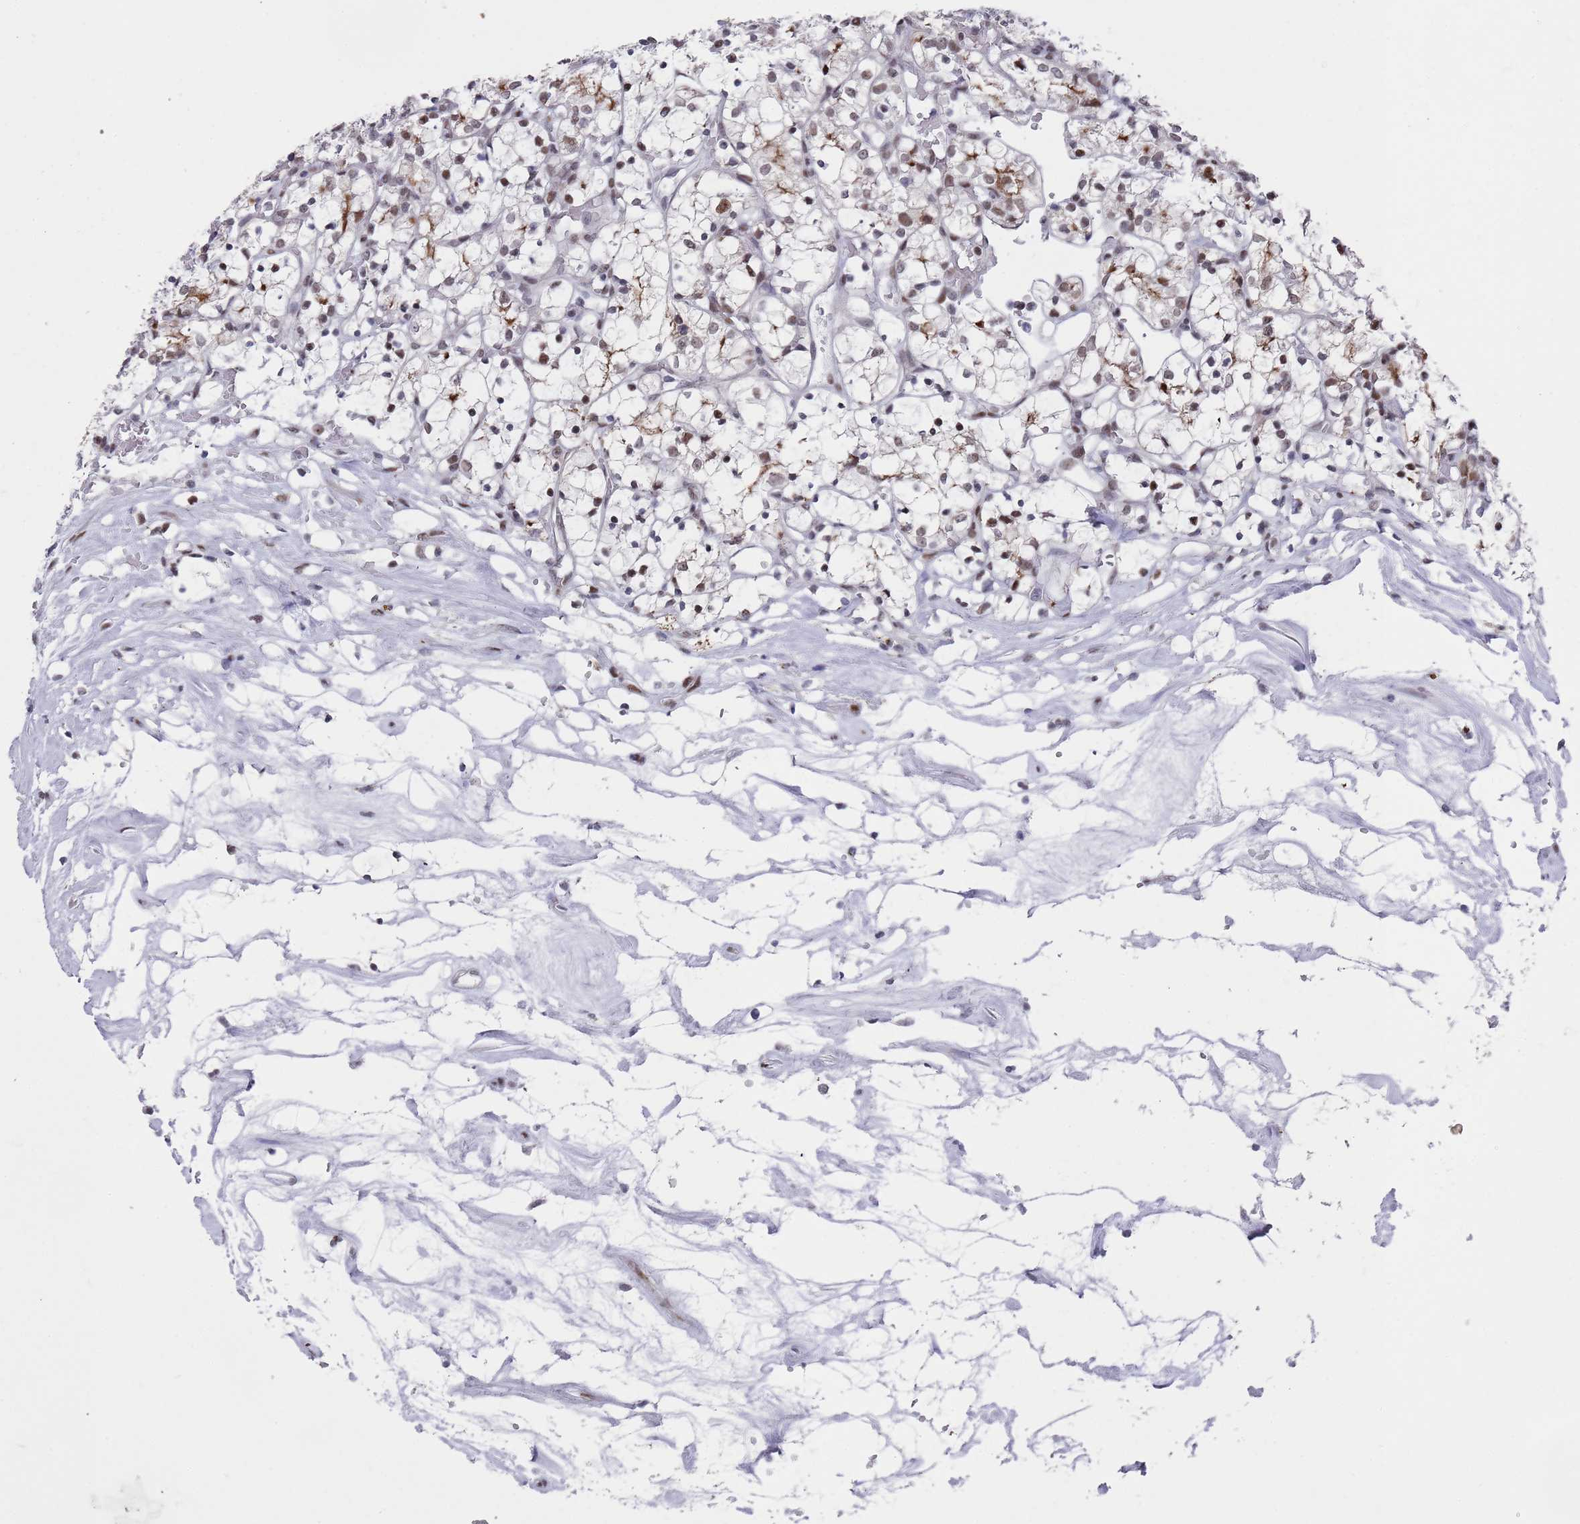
{"staining": {"intensity": "moderate", "quantity": "25%-75%", "location": "nuclear"}, "tissue": "renal cancer", "cell_type": "Tumor cells", "image_type": "cancer", "snomed": [{"axis": "morphology", "description": "Adenocarcinoma, NOS"}, {"axis": "topography", "description": "Kidney"}], "caption": "Immunohistochemical staining of human adenocarcinoma (renal) demonstrates moderate nuclear protein positivity in approximately 25%-75% of tumor cells. The protein is shown in brown color, while the nuclei are stained blue.", "gene": "COPS6", "patient": {"sex": "female", "age": 69}}